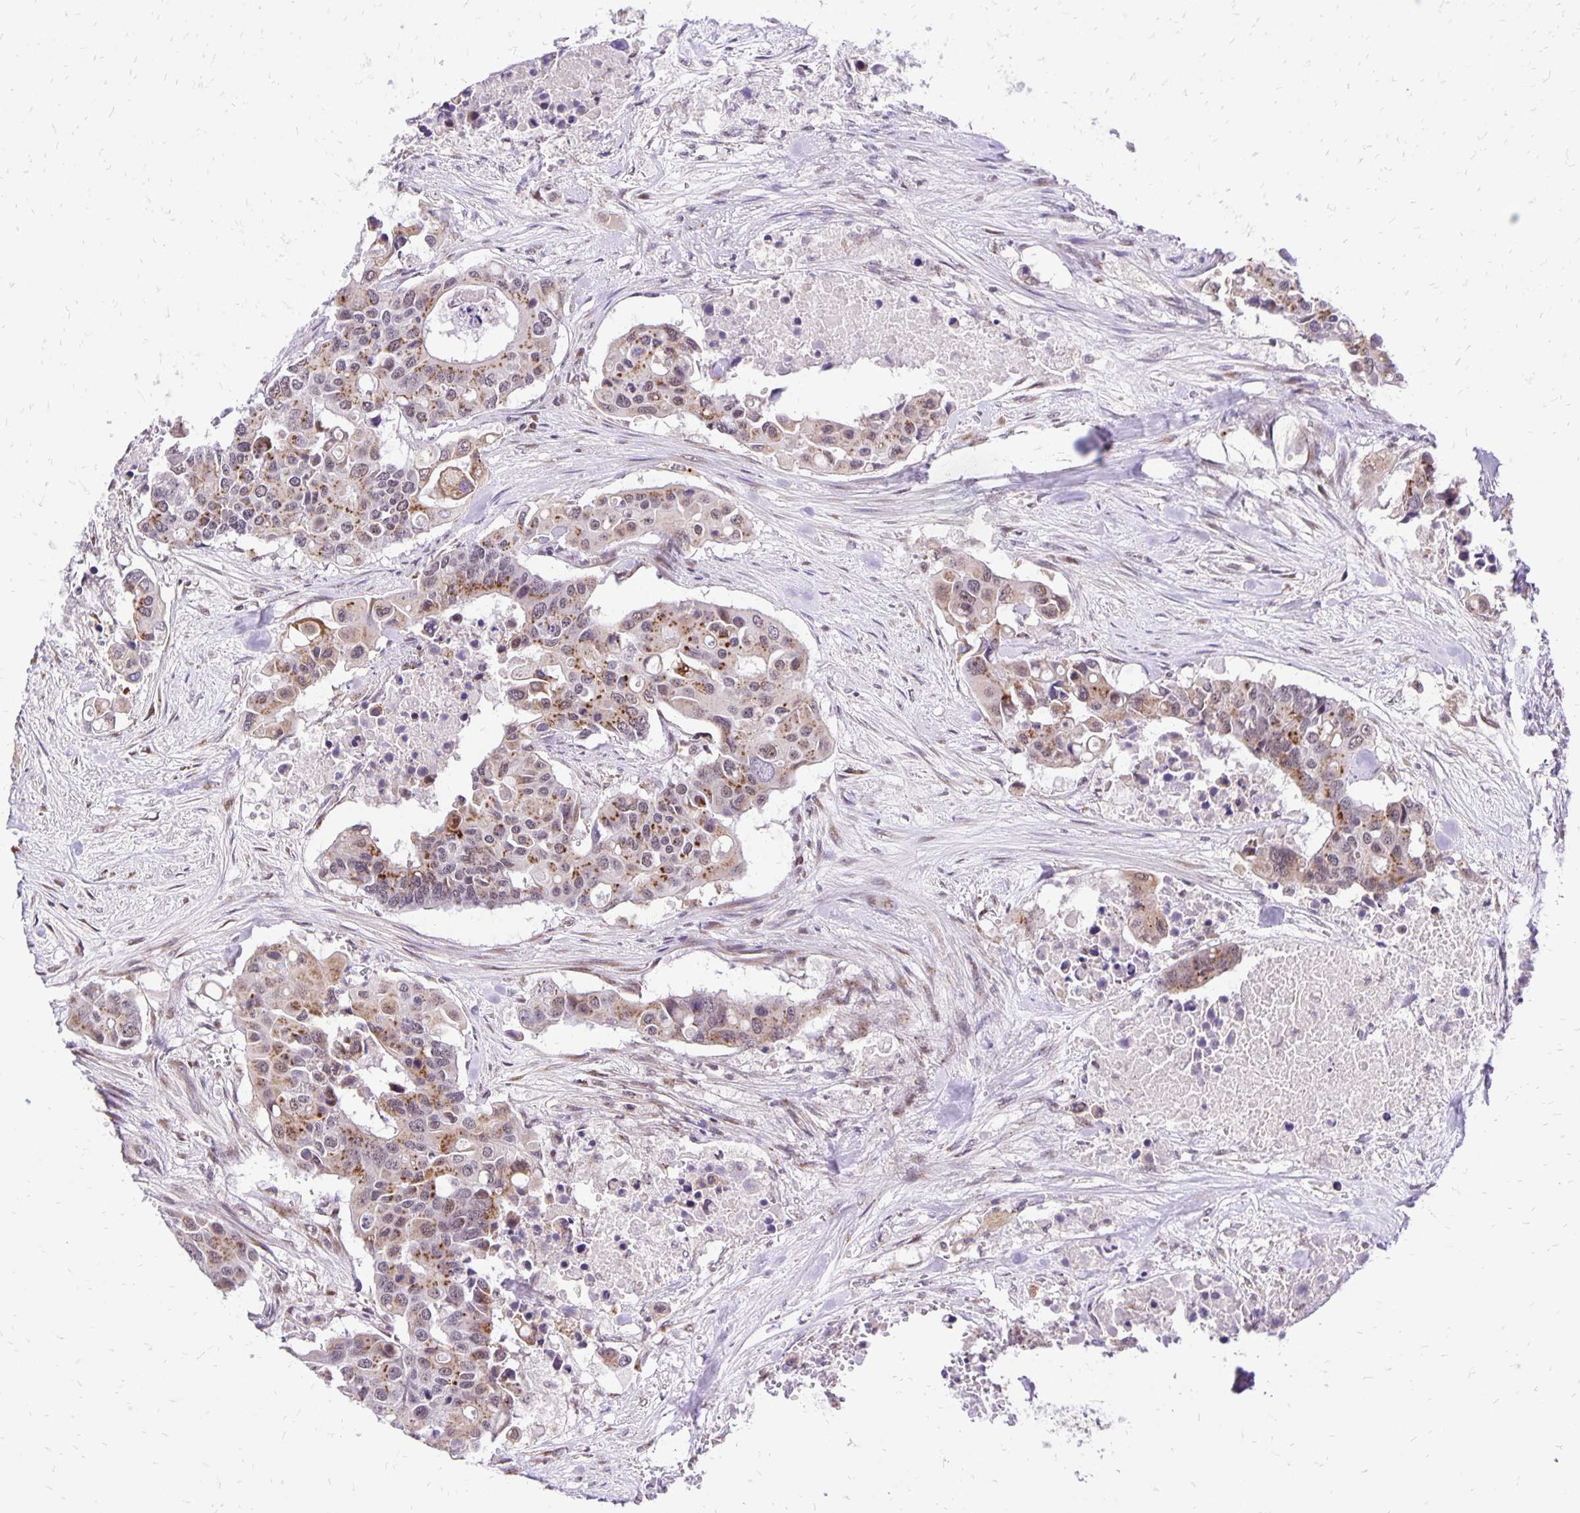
{"staining": {"intensity": "moderate", "quantity": ">75%", "location": "cytoplasmic/membranous"}, "tissue": "colorectal cancer", "cell_type": "Tumor cells", "image_type": "cancer", "snomed": [{"axis": "morphology", "description": "Adenocarcinoma, NOS"}, {"axis": "topography", "description": "Colon"}], "caption": "Colorectal adenocarcinoma stained for a protein (brown) displays moderate cytoplasmic/membranous positive positivity in approximately >75% of tumor cells.", "gene": "GOLGA5", "patient": {"sex": "male", "age": 77}}